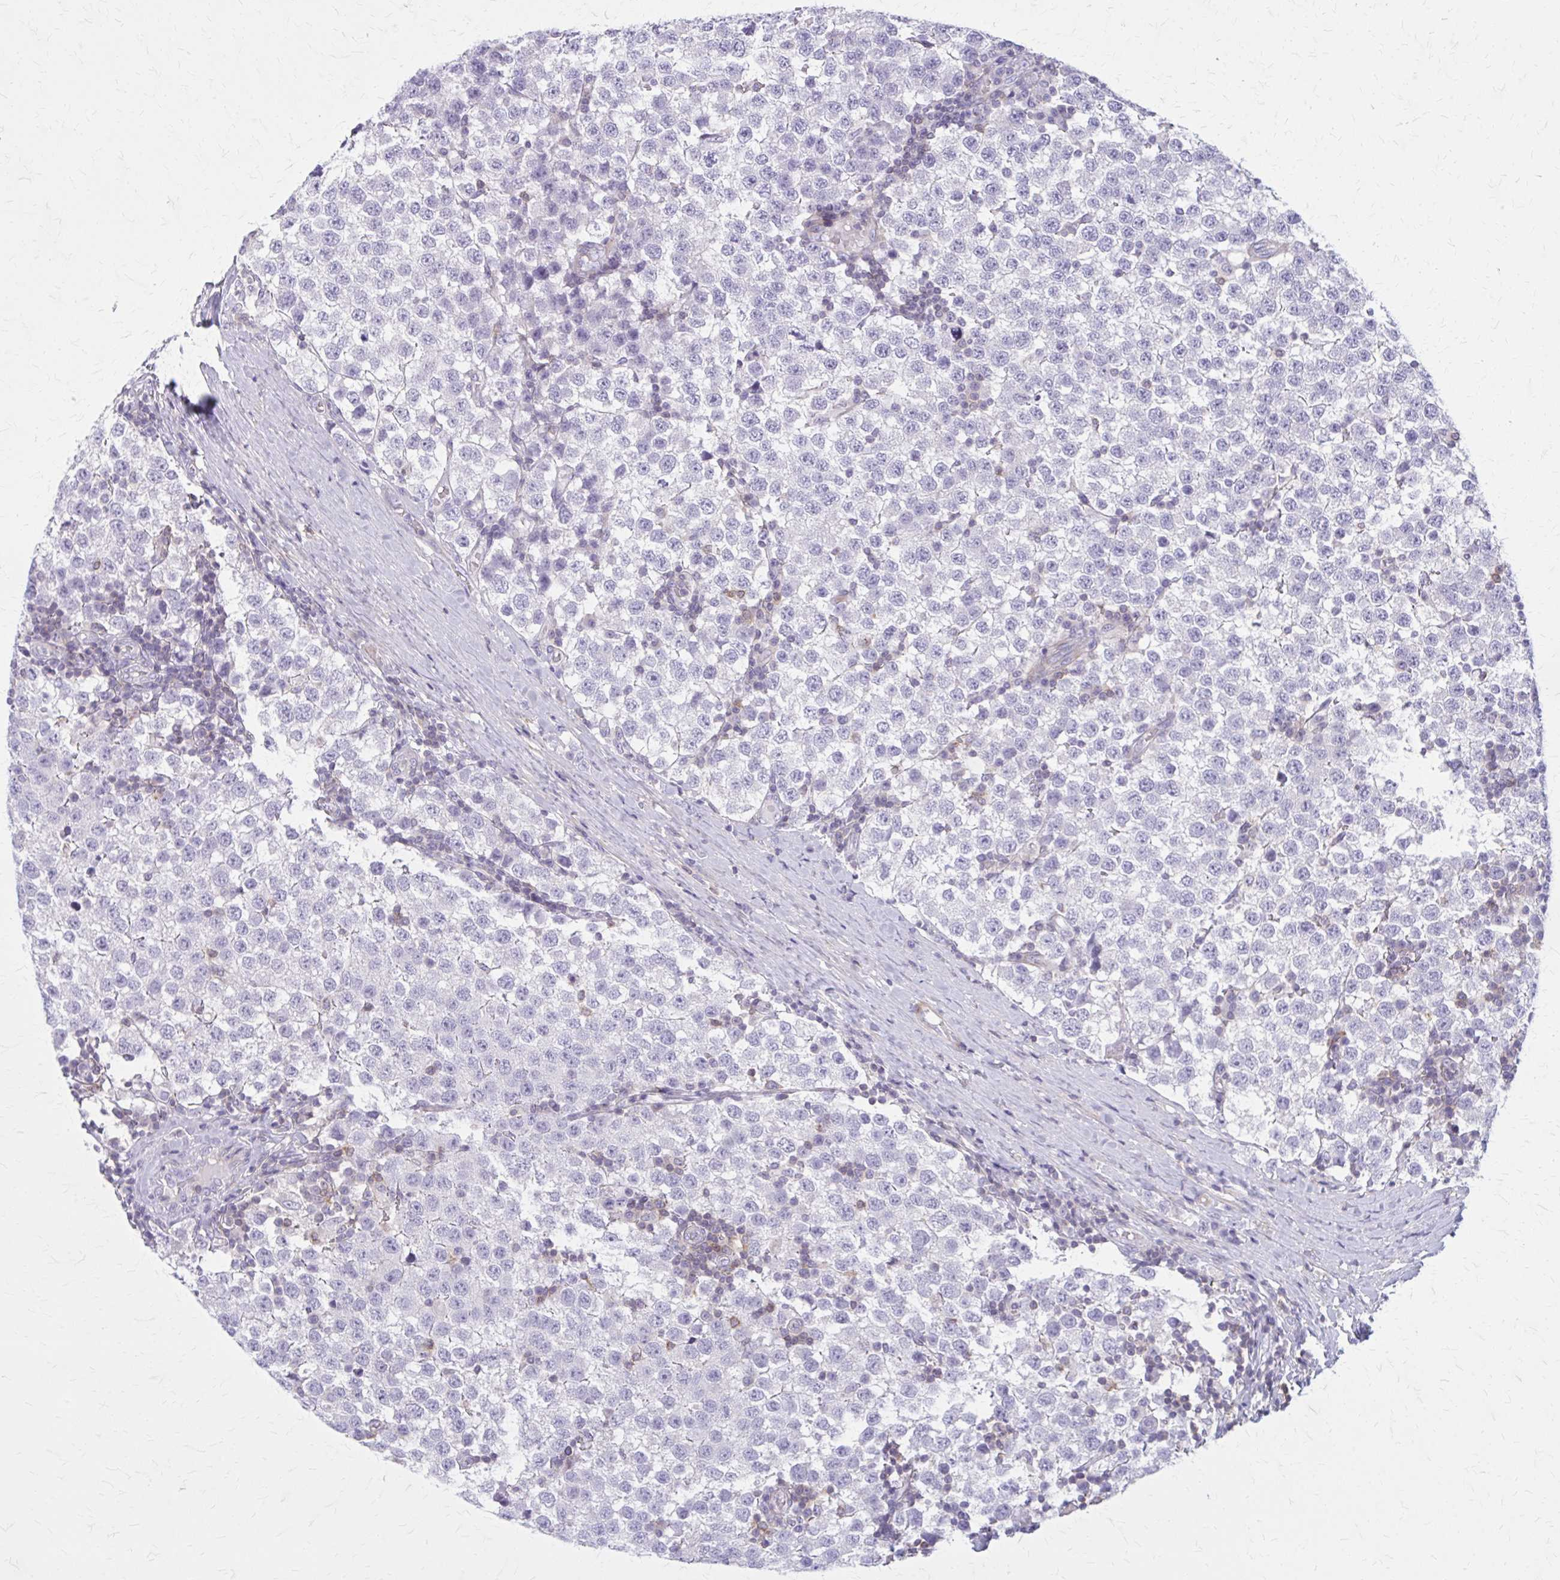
{"staining": {"intensity": "negative", "quantity": "none", "location": "none"}, "tissue": "testis cancer", "cell_type": "Tumor cells", "image_type": "cancer", "snomed": [{"axis": "morphology", "description": "Seminoma, NOS"}, {"axis": "topography", "description": "Testis"}], "caption": "Testis cancer (seminoma) was stained to show a protein in brown. There is no significant expression in tumor cells. Brightfield microscopy of immunohistochemistry stained with DAB (3,3'-diaminobenzidine) (brown) and hematoxylin (blue), captured at high magnification.", "gene": "PITPNM1", "patient": {"sex": "male", "age": 34}}